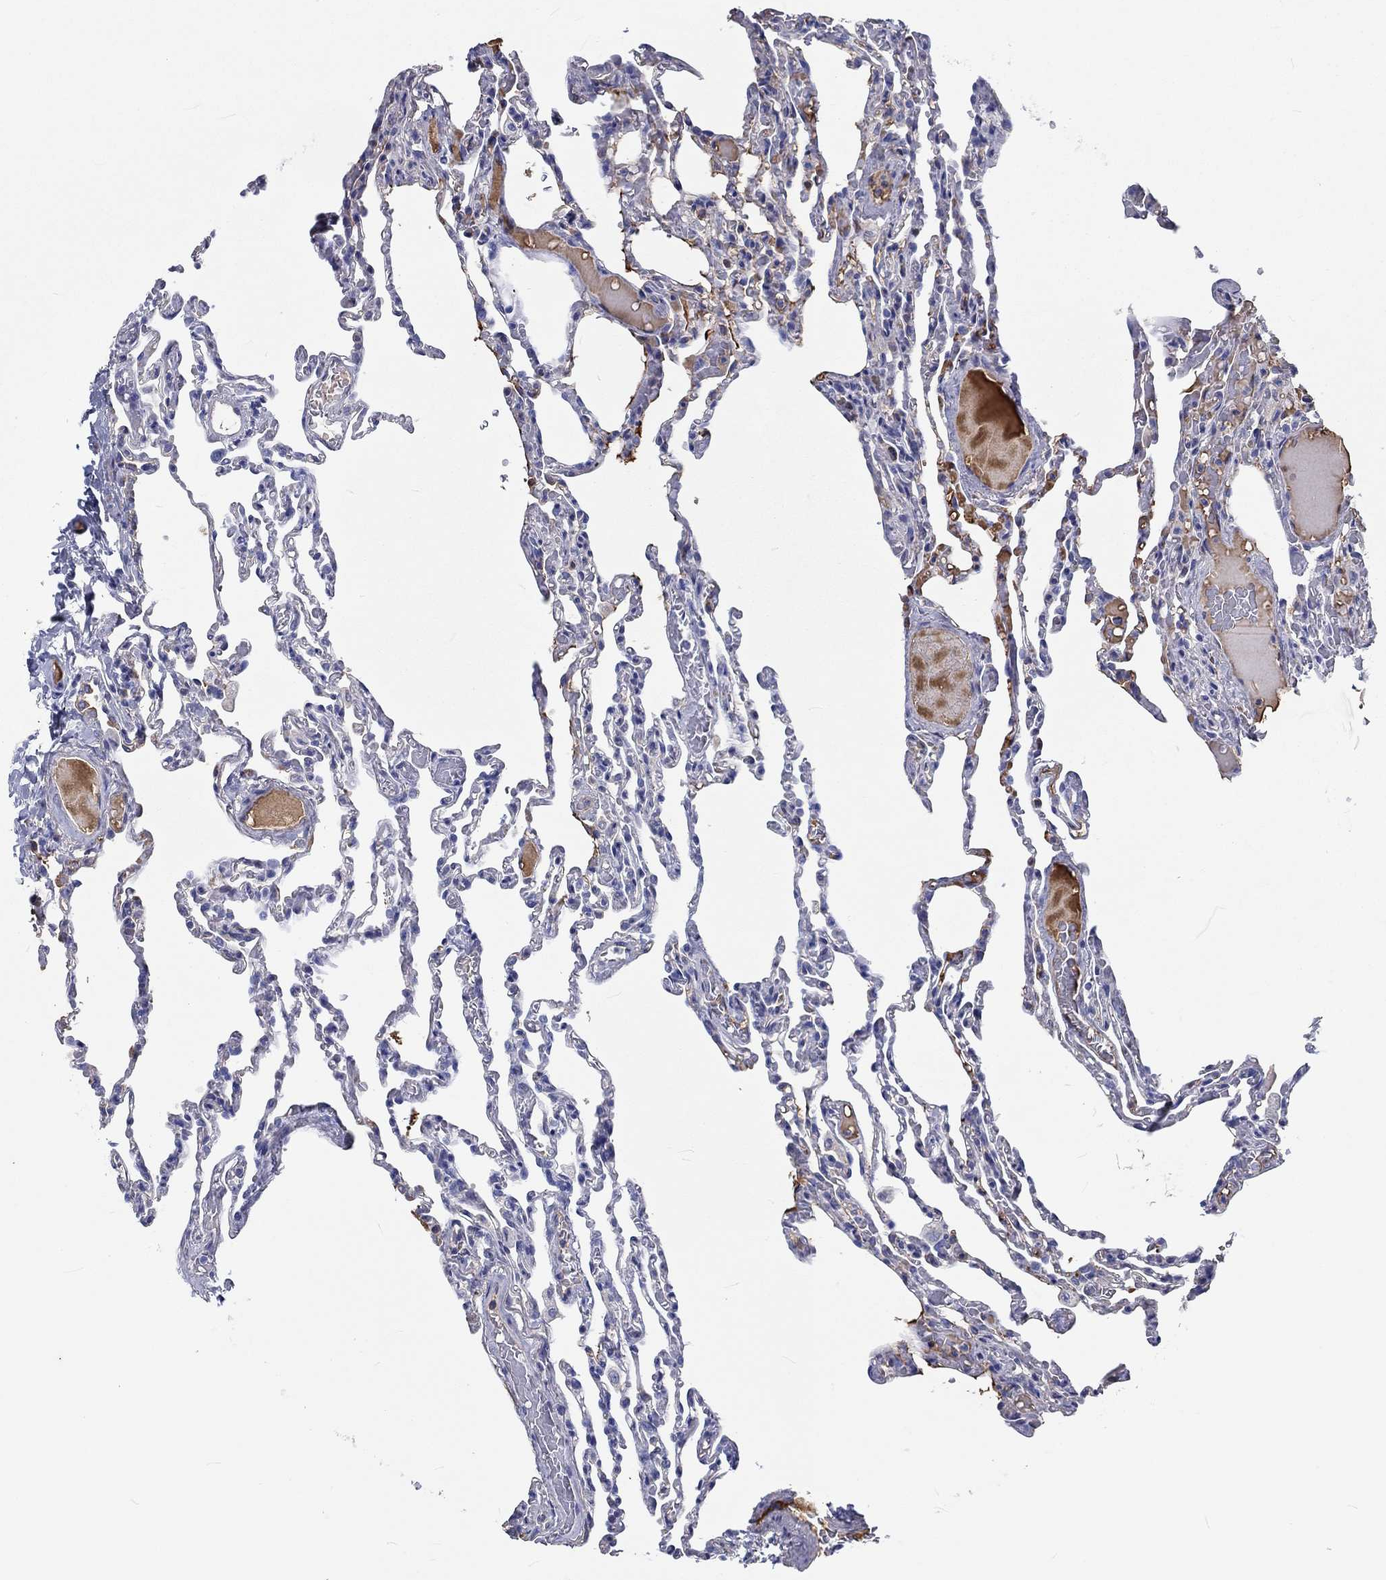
{"staining": {"intensity": "negative", "quantity": "none", "location": "none"}, "tissue": "lung", "cell_type": "Alveolar cells", "image_type": "normal", "snomed": [{"axis": "morphology", "description": "Normal tissue, NOS"}, {"axis": "topography", "description": "Lung"}], "caption": "The histopathology image exhibits no staining of alveolar cells in normal lung.", "gene": "CDY1B", "patient": {"sex": "female", "age": 43}}